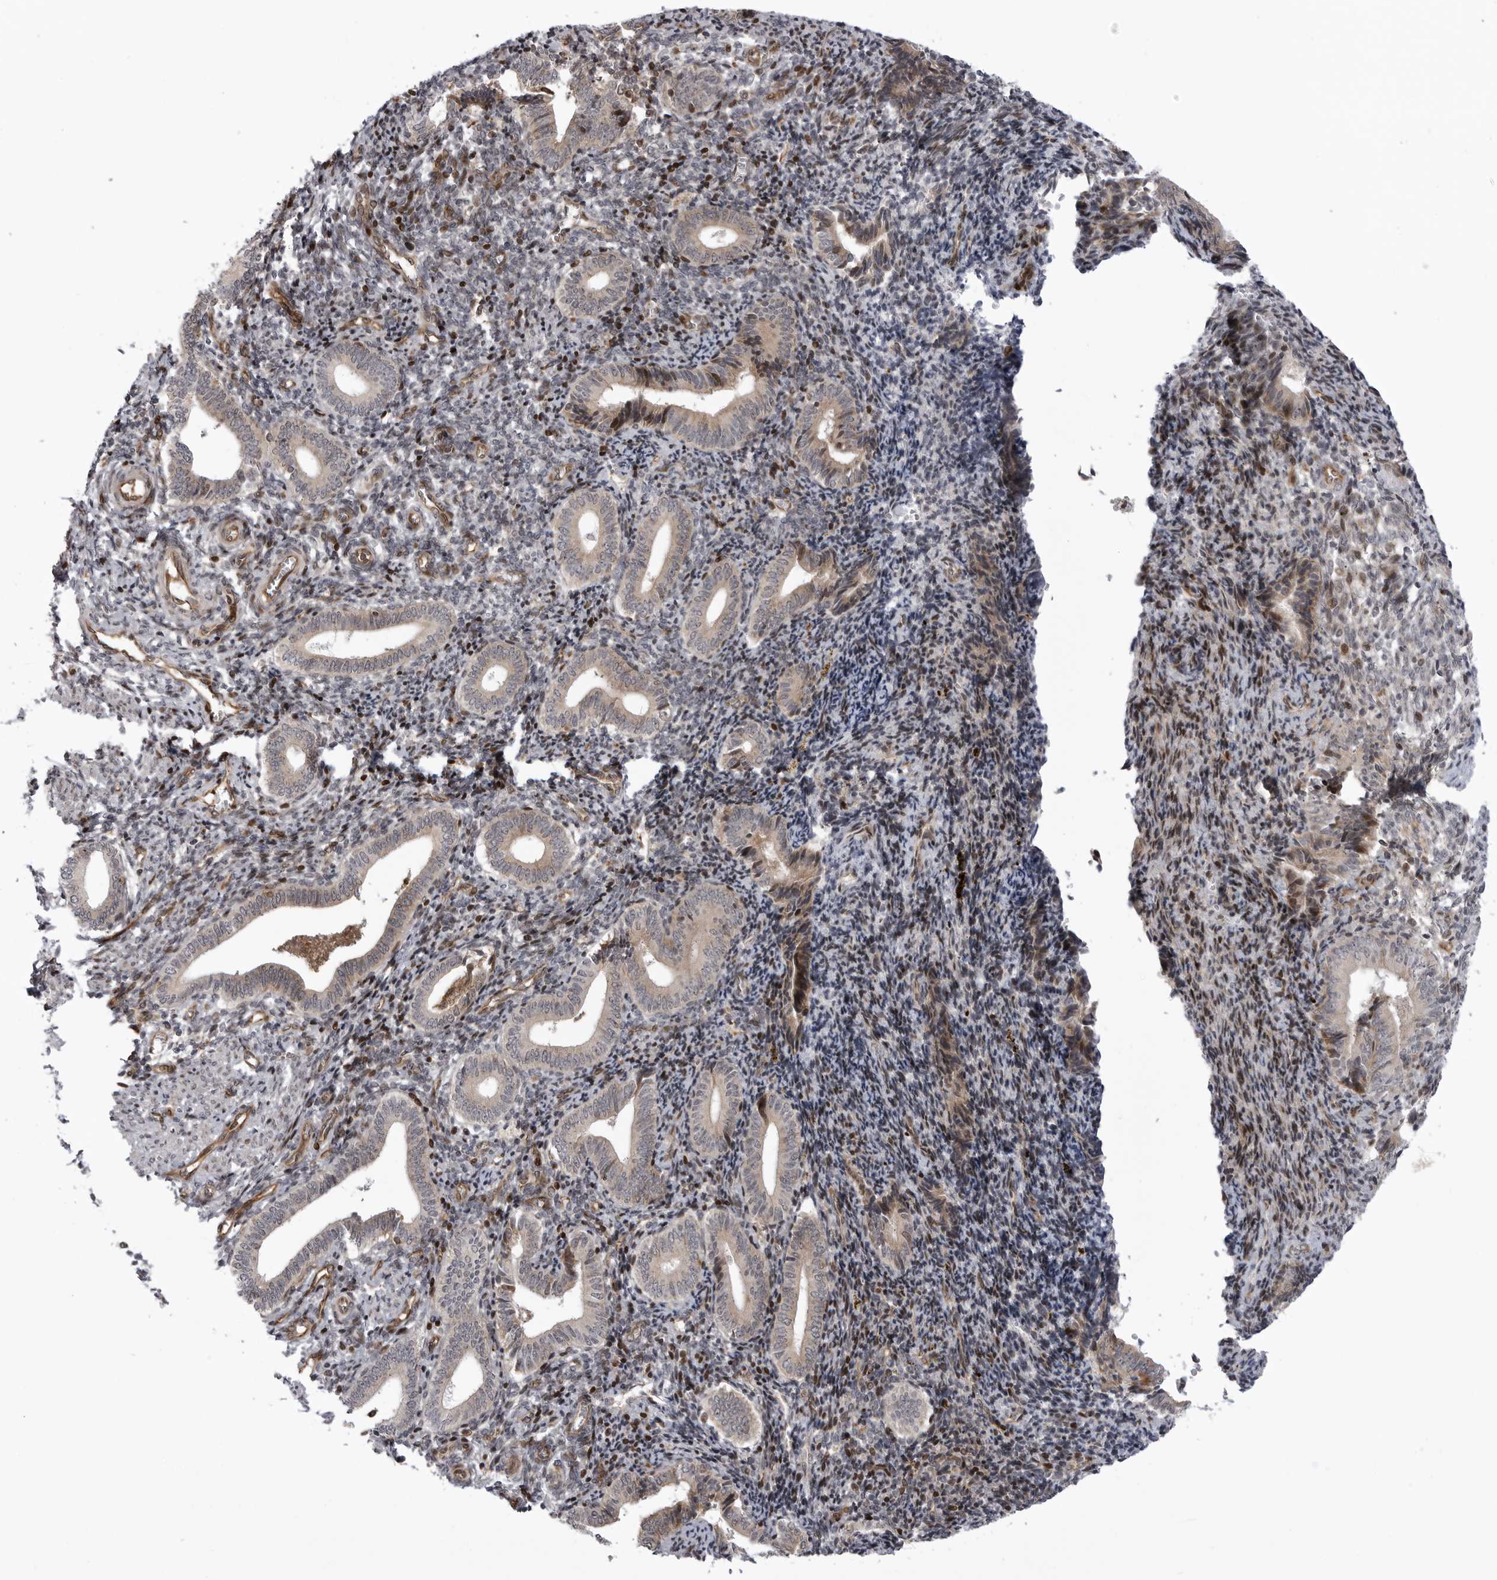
{"staining": {"intensity": "moderate", "quantity": "<25%", "location": "cytoplasmic/membranous,nuclear"}, "tissue": "endometrium", "cell_type": "Cells in endometrial stroma", "image_type": "normal", "snomed": [{"axis": "morphology", "description": "Normal tissue, NOS"}, {"axis": "topography", "description": "Uterus"}, {"axis": "topography", "description": "Endometrium"}], "caption": "High-magnification brightfield microscopy of unremarkable endometrium stained with DAB (3,3'-diaminobenzidine) (brown) and counterstained with hematoxylin (blue). cells in endometrial stroma exhibit moderate cytoplasmic/membranous,nuclear expression is appreciated in about<25% of cells. The staining was performed using DAB (3,3'-diaminobenzidine), with brown indicating positive protein expression. Nuclei are stained blue with hematoxylin.", "gene": "ABL1", "patient": {"sex": "female", "age": 33}}